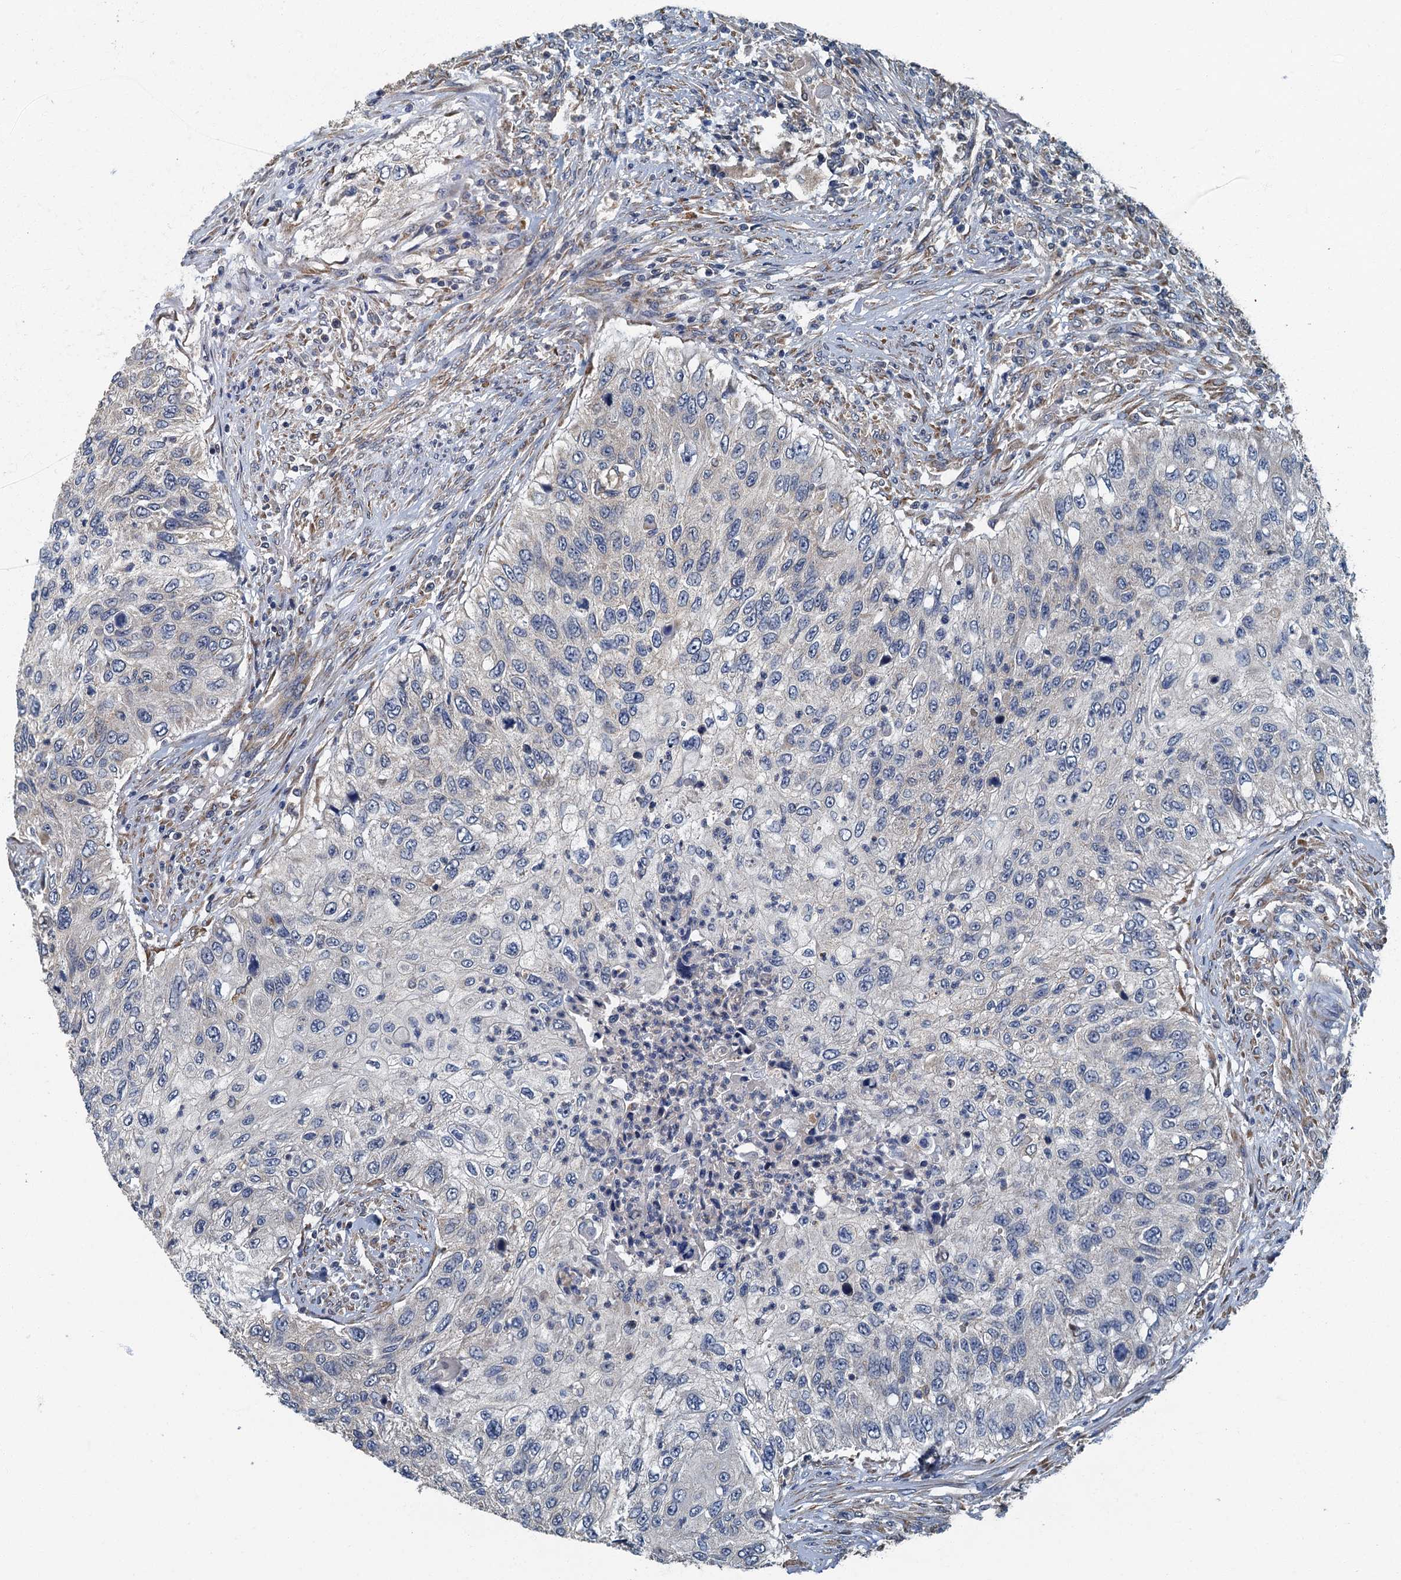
{"staining": {"intensity": "negative", "quantity": "none", "location": "none"}, "tissue": "urothelial cancer", "cell_type": "Tumor cells", "image_type": "cancer", "snomed": [{"axis": "morphology", "description": "Urothelial carcinoma, High grade"}, {"axis": "topography", "description": "Urinary bladder"}], "caption": "A high-resolution image shows immunohistochemistry staining of urothelial cancer, which shows no significant positivity in tumor cells.", "gene": "DDX49", "patient": {"sex": "female", "age": 60}}